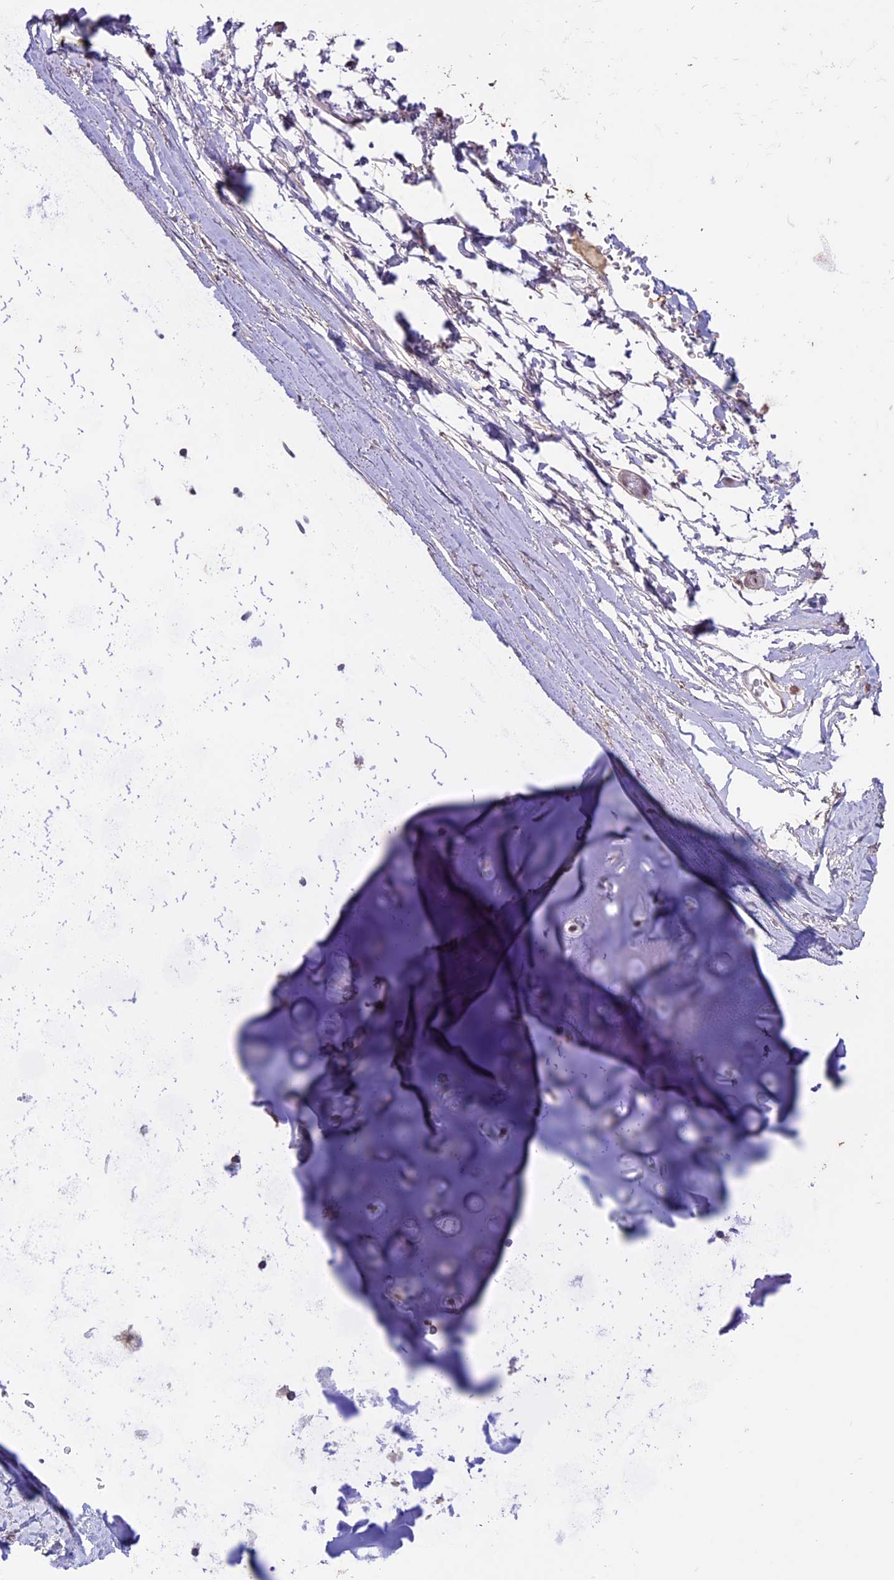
{"staining": {"intensity": "negative", "quantity": "none", "location": "none"}, "tissue": "adipose tissue", "cell_type": "Adipocytes", "image_type": "normal", "snomed": [{"axis": "morphology", "description": "Normal tissue, NOS"}, {"axis": "topography", "description": "Lymph node"}, {"axis": "topography", "description": "Bronchus"}], "caption": "This is an immunohistochemistry (IHC) image of unremarkable human adipose tissue. There is no expression in adipocytes.", "gene": "SPRED1", "patient": {"sex": "male", "age": 63}}